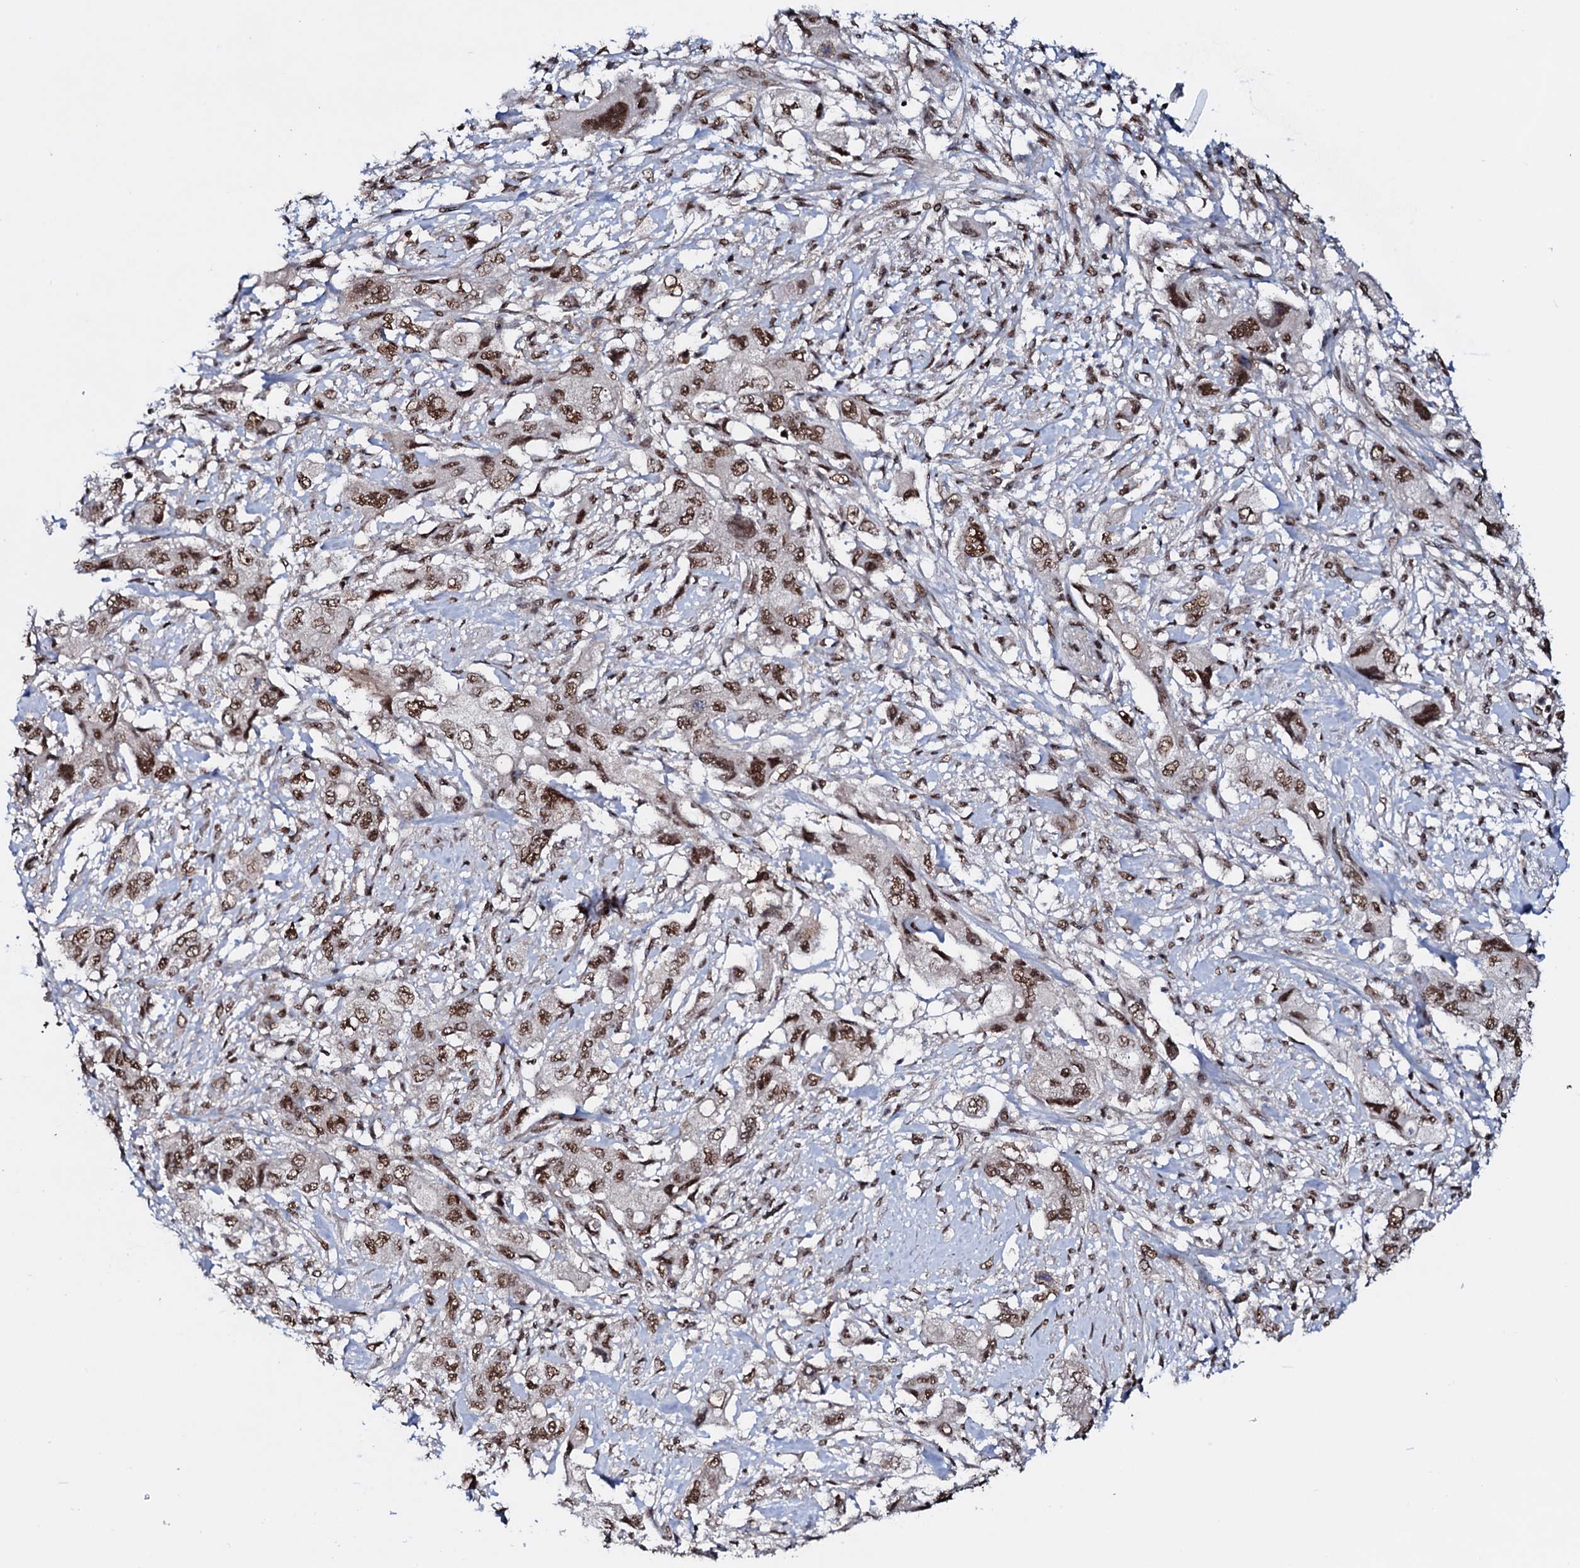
{"staining": {"intensity": "moderate", "quantity": ">75%", "location": "nuclear"}, "tissue": "pancreatic cancer", "cell_type": "Tumor cells", "image_type": "cancer", "snomed": [{"axis": "morphology", "description": "Adenocarcinoma, NOS"}, {"axis": "topography", "description": "Pancreas"}], "caption": "Immunohistochemistry (IHC) (DAB (3,3'-diaminobenzidine)) staining of human pancreatic cancer shows moderate nuclear protein staining in approximately >75% of tumor cells.", "gene": "PRPF18", "patient": {"sex": "female", "age": 73}}